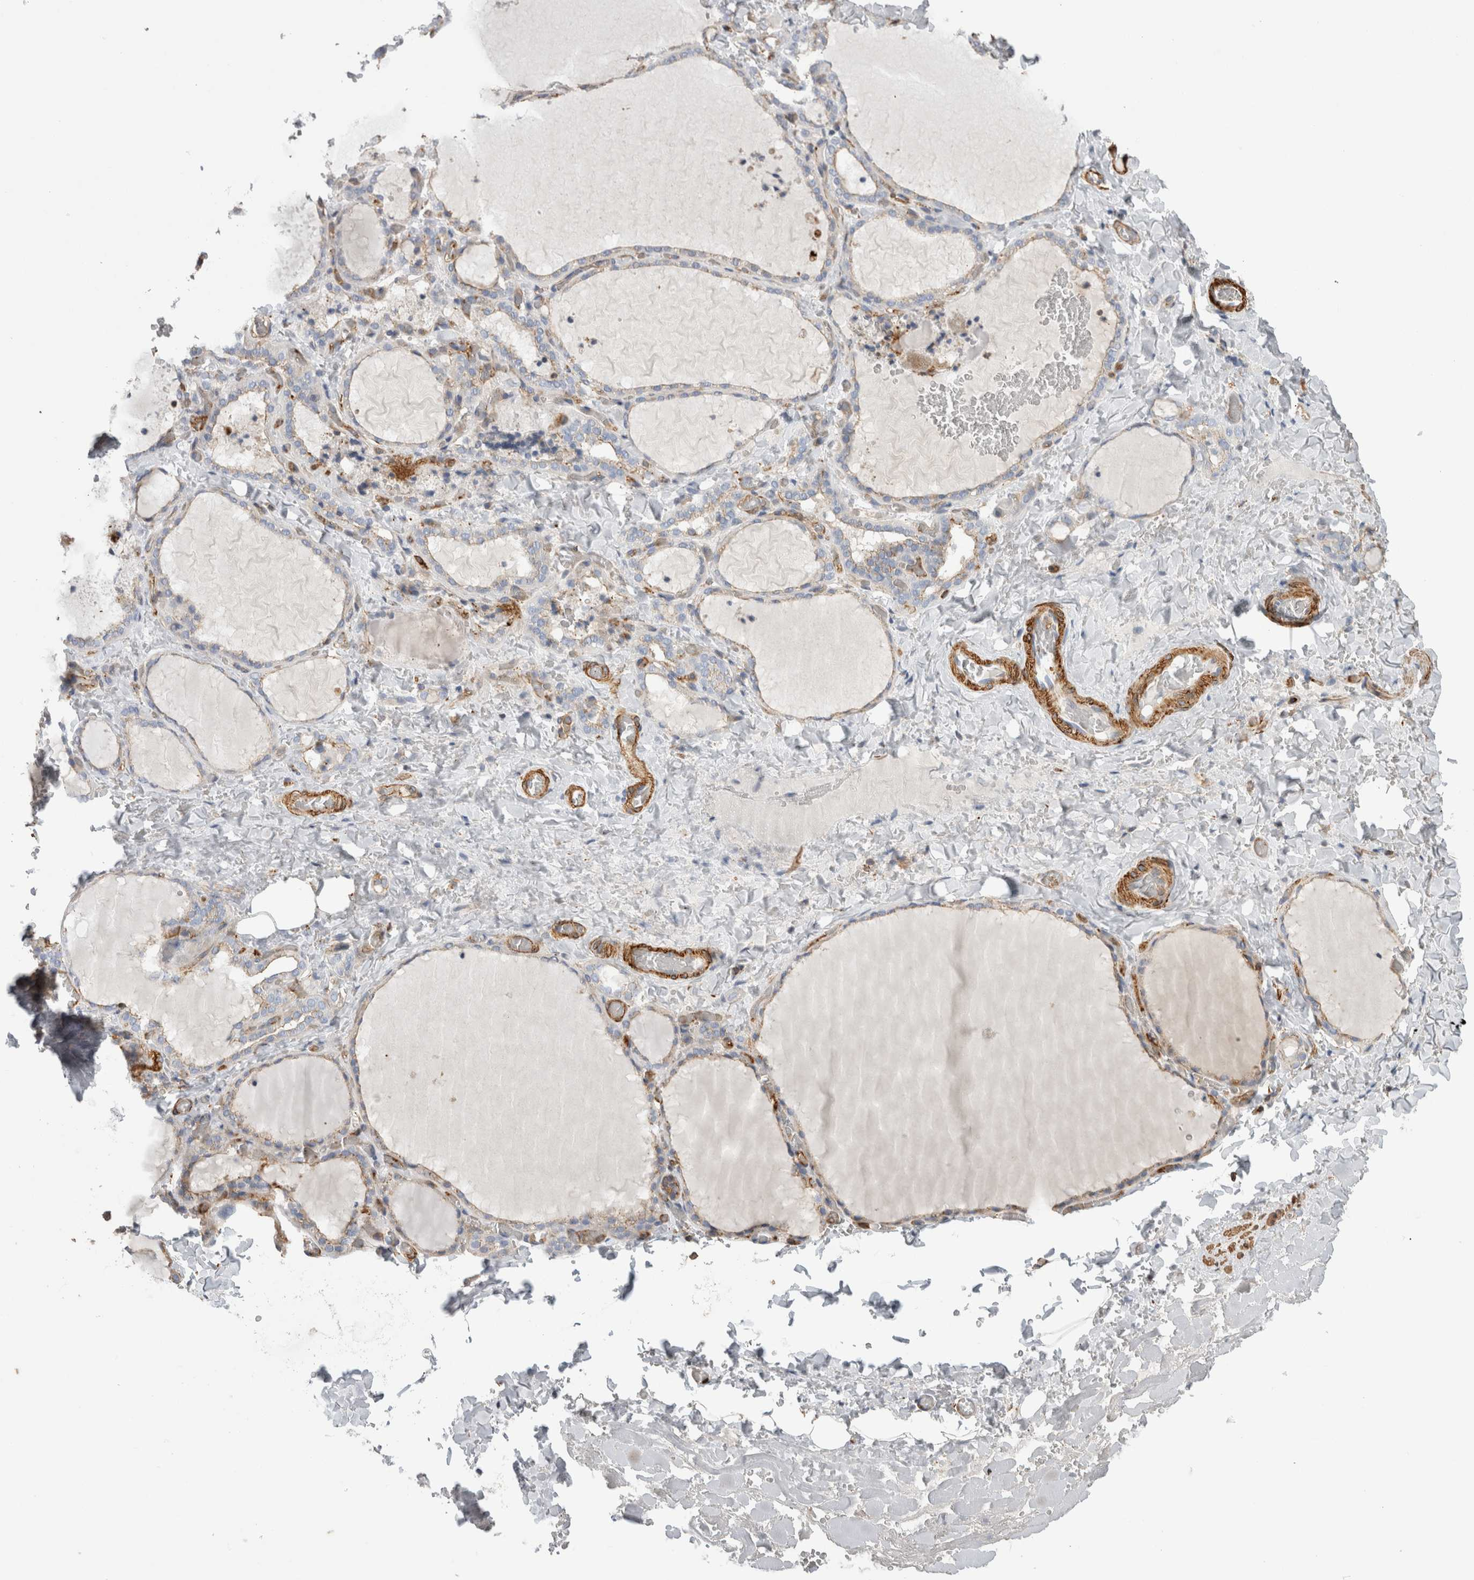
{"staining": {"intensity": "weak", "quantity": "25%-75%", "location": "cytoplasmic/membranous"}, "tissue": "thyroid gland", "cell_type": "Glandular cells", "image_type": "normal", "snomed": [{"axis": "morphology", "description": "Normal tissue, NOS"}, {"axis": "topography", "description": "Thyroid gland"}], "caption": "Protein expression analysis of benign thyroid gland demonstrates weak cytoplasmic/membranous expression in approximately 25%-75% of glandular cells.", "gene": "GPER1", "patient": {"sex": "female", "age": 22}}